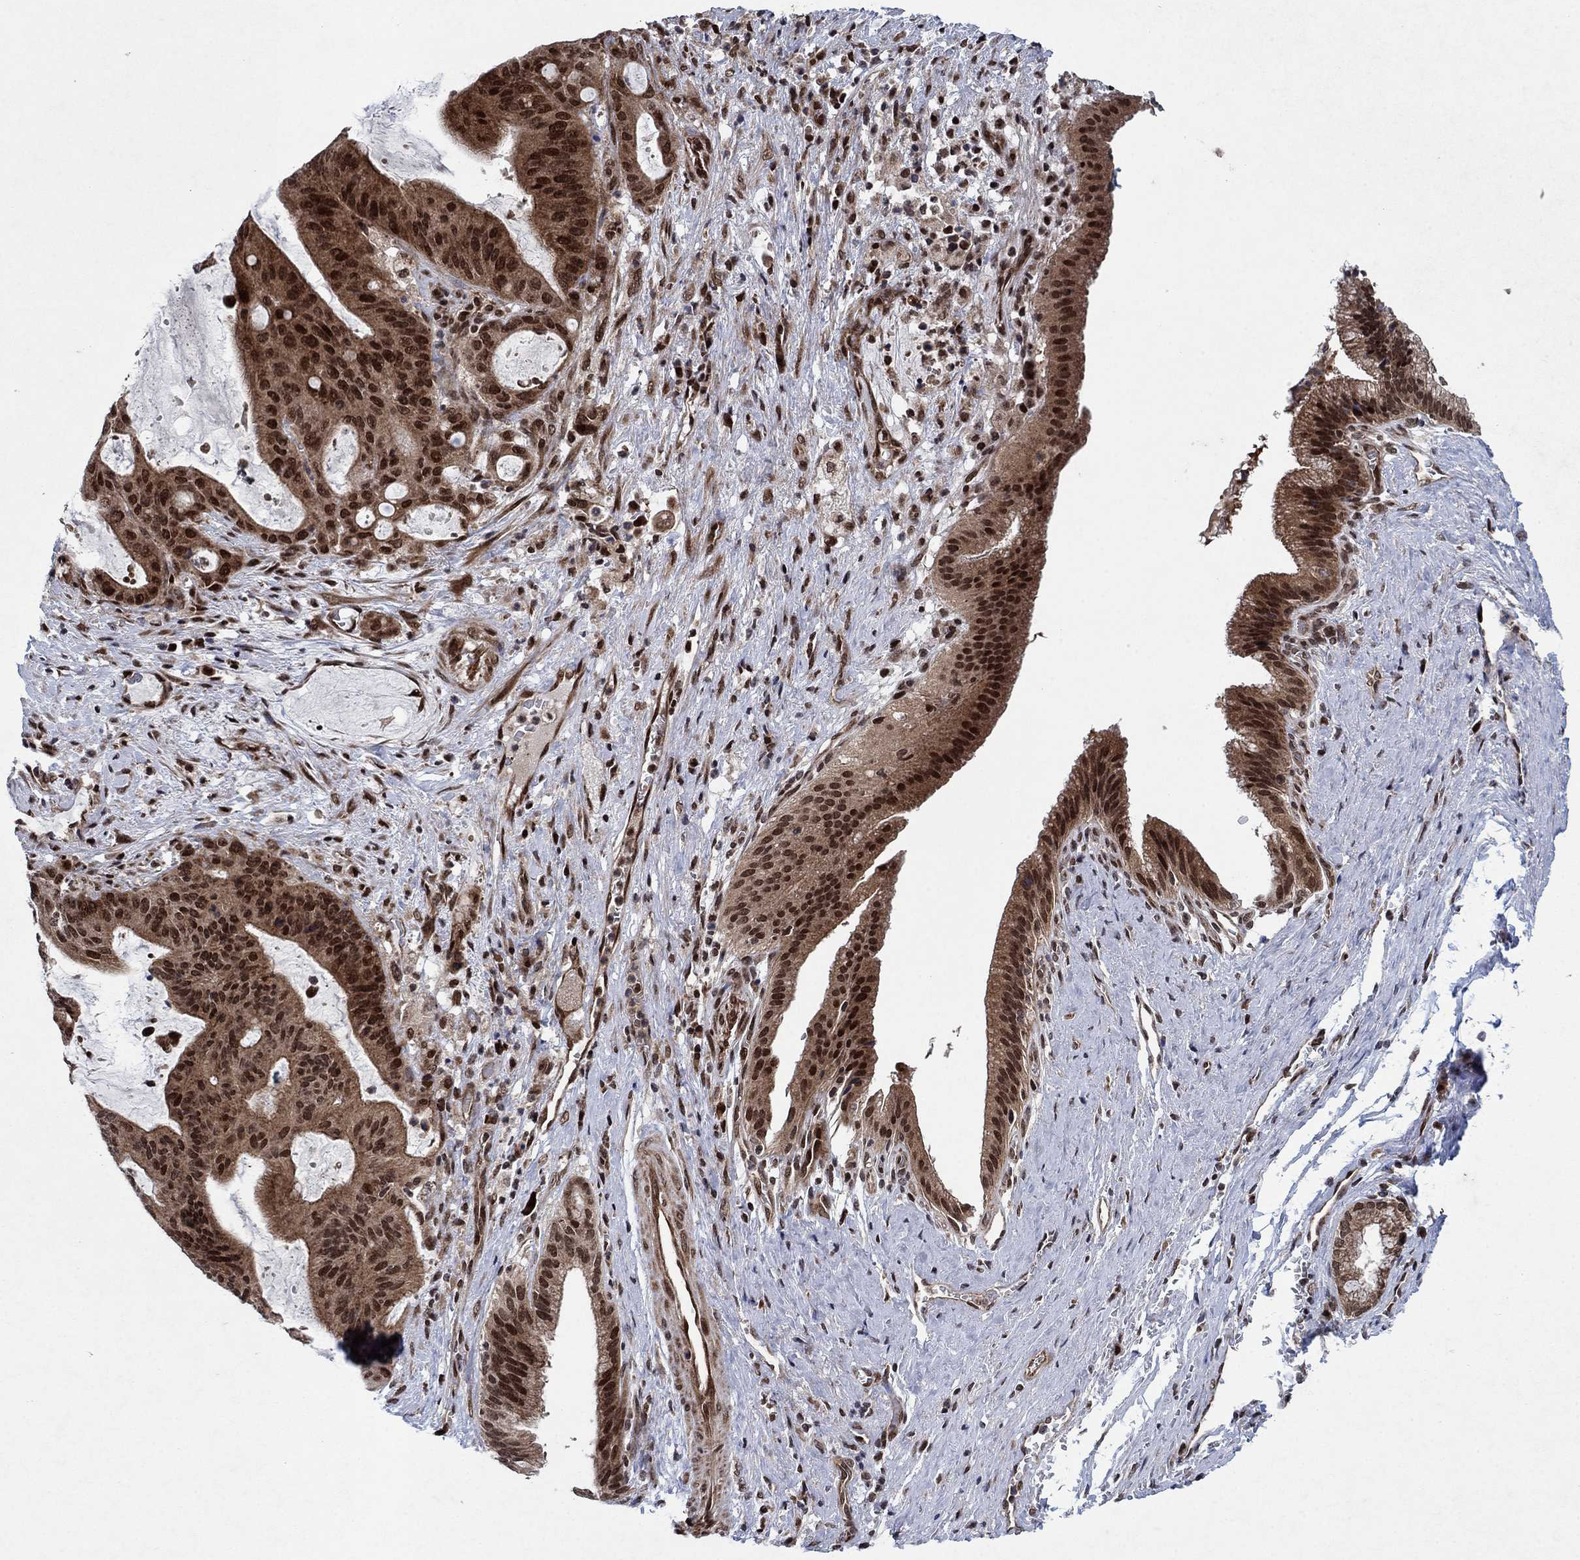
{"staining": {"intensity": "strong", "quantity": "25%-75%", "location": "cytoplasmic/membranous,nuclear"}, "tissue": "liver cancer", "cell_type": "Tumor cells", "image_type": "cancer", "snomed": [{"axis": "morphology", "description": "Cholangiocarcinoma"}, {"axis": "topography", "description": "Liver"}], "caption": "DAB (3,3'-diaminobenzidine) immunohistochemical staining of human liver cancer reveals strong cytoplasmic/membranous and nuclear protein positivity in about 25%-75% of tumor cells.", "gene": "PRICKLE4", "patient": {"sex": "female", "age": 73}}